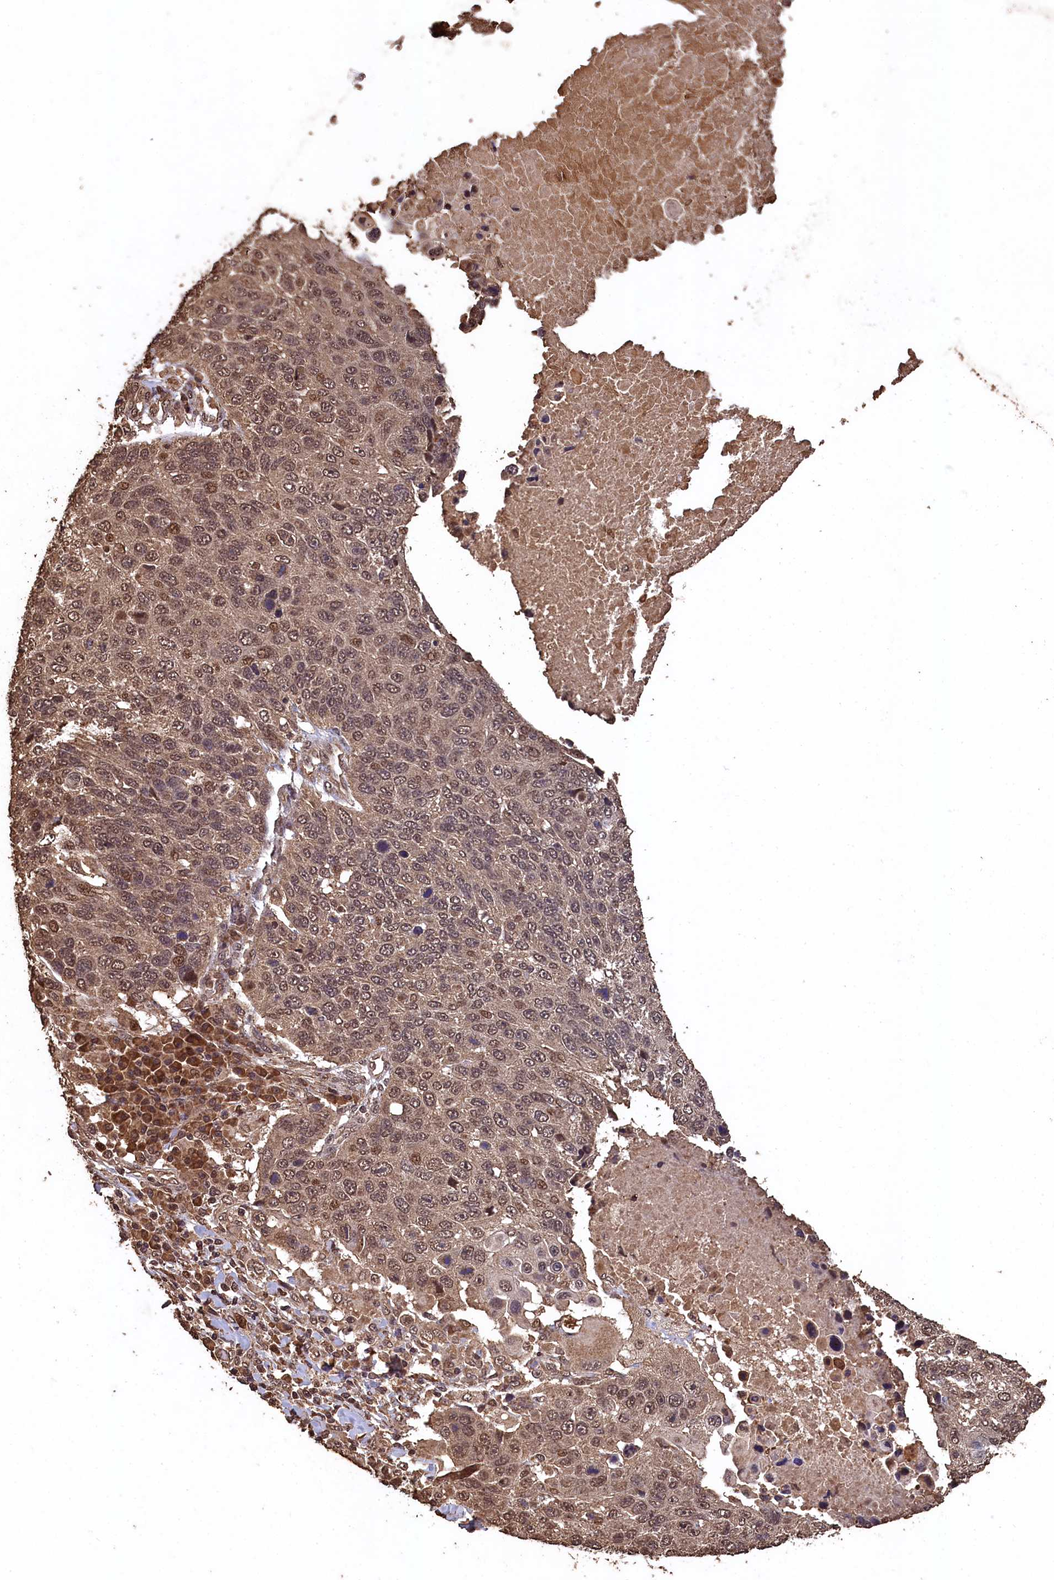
{"staining": {"intensity": "moderate", "quantity": ">75%", "location": "cytoplasmic/membranous,nuclear"}, "tissue": "lung cancer", "cell_type": "Tumor cells", "image_type": "cancer", "snomed": [{"axis": "morphology", "description": "Normal tissue, NOS"}, {"axis": "morphology", "description": "Squamous cell carcinoma, NOS"}, {"axis": "topography", "description": "Lymph node"}, {"axis": "topography", "description": "Lung"}], "caption": "A brown stain highlights moderate cytoplasmic/membranous and nuclear staining of a protein in human lung cancer tumor cells. The protein of interest is stained brown, and the nuclei are stained in blue (DAB (3,3'-diaminobenzidine) IHC with brightfield microscopy, high magnification).", "gene": "CEP57L1", "patient": {"sex": "male", "age": 66}}